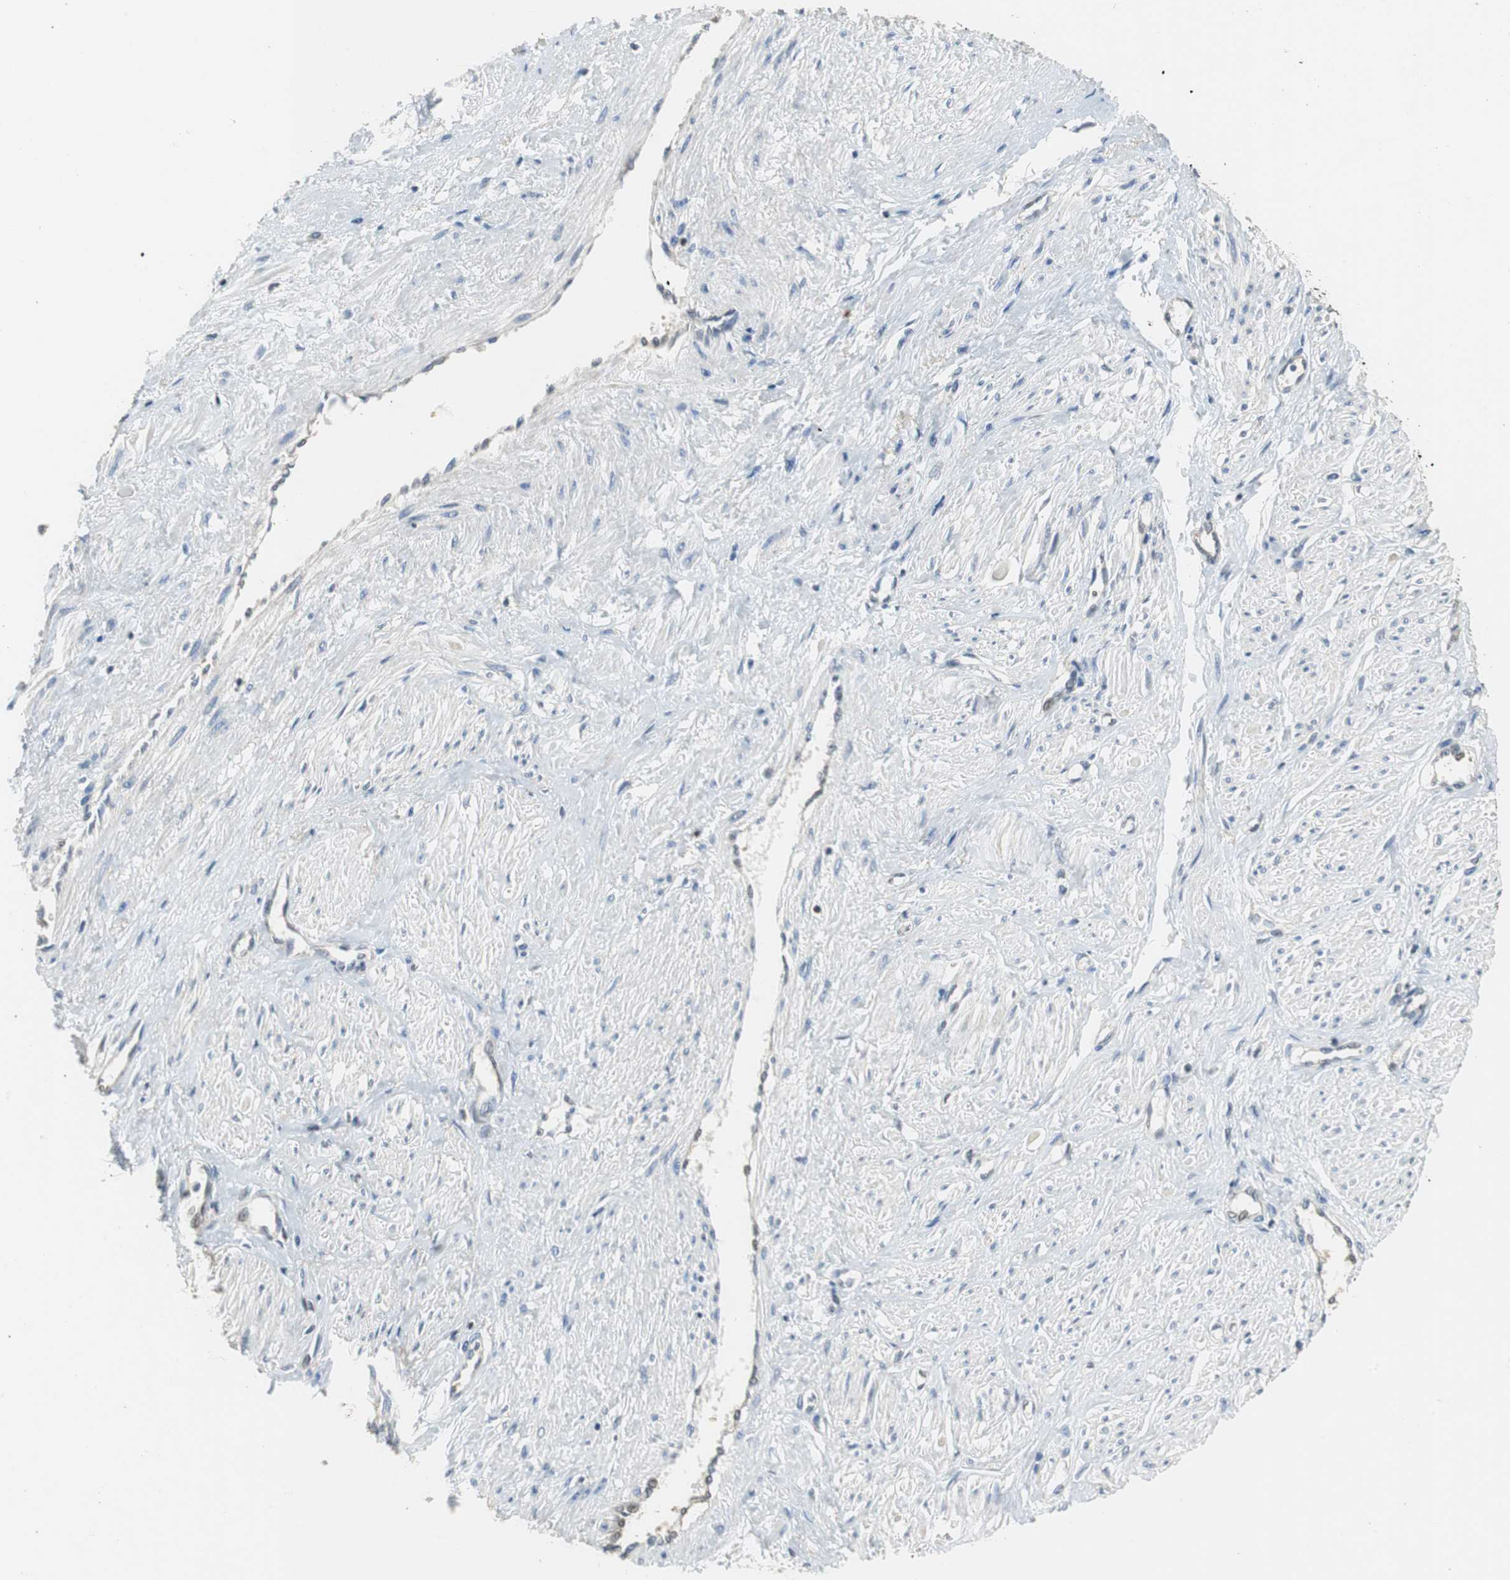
{"staining": {"intensity": "negative", "quantity": "none", "location": "none"}, "tissue": "smooth muscle", "cell_type": "Smooth muscle cells", "image_type": "normal", "snomed": [{"axis": "morphology", "description": "Normal tissue, NOS"}, {"axis": "topography", "description": "Smooth muscle"}, {"axis": "topography", "description": "Uterus"}], "caption": "Immunohistochemical staining of unremarkable human smooth muscle exhibits no significant positivity in smooth muscle cells. Brightfield microscopy of IHC stained with DAB (3,3'-diaminobenzidine) (brown) and hematoxylin (blue), captured at high magnification.", "gene": "GSDMD", "patient": {"sex": "female", "age": 39}}